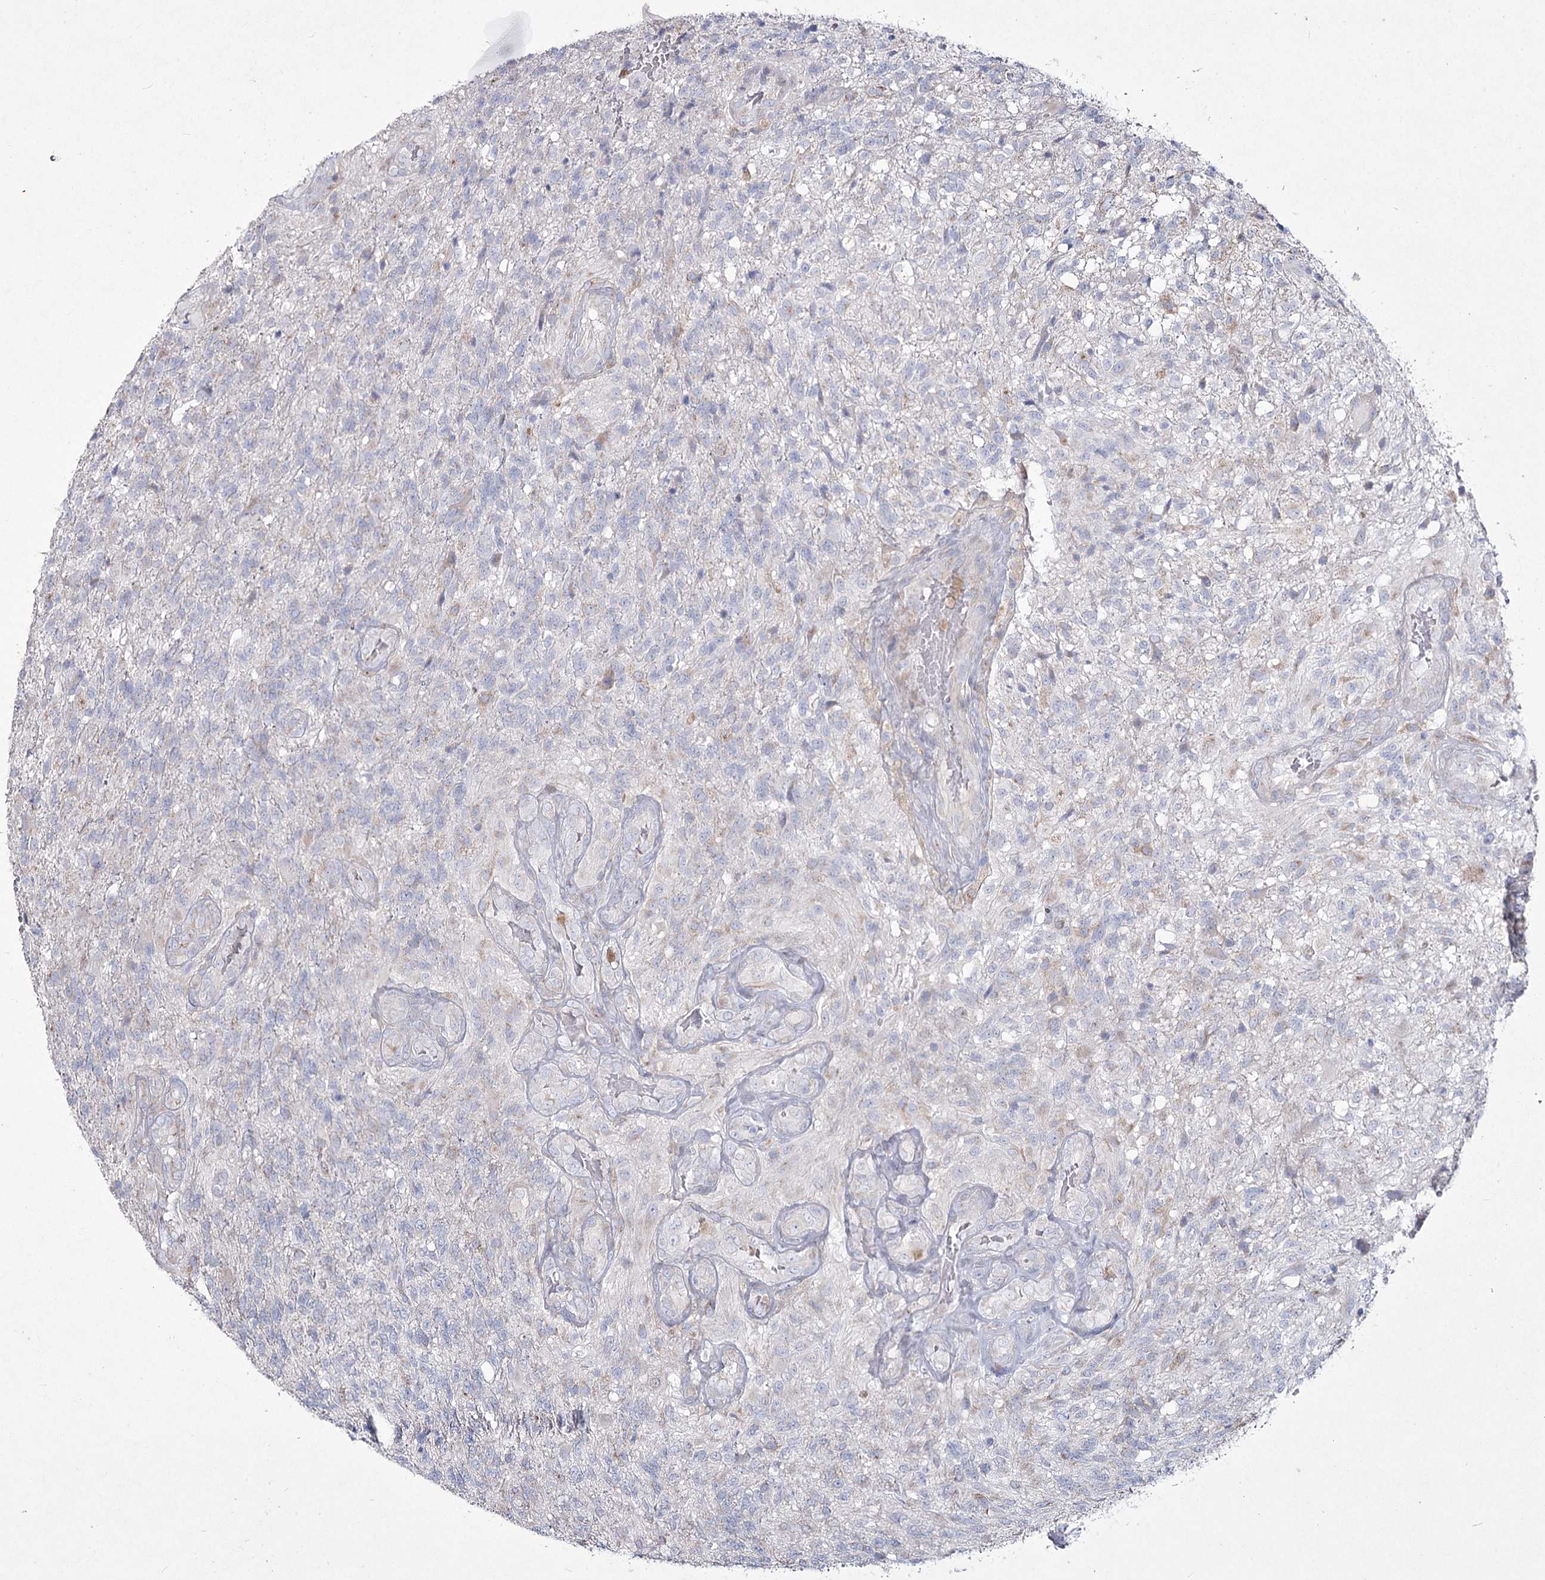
{"staining": {"intensity": "negative", "quantity": "none", "location": "none"}, "tissue": "glioma", "cell_type": "Tumor cells", "image_type": "cancer", "snomed": [{"axis": "morphology", "description": "Glioma, malignant, High grade"}, {"axis": "topography", "description": "Brain"}], "caption": "Tumor cells are negative for brown protein staining in malignant glioma (high-grade).", "gene": "NIPAL4", "patient": {"sex": "male", "age": 56}}